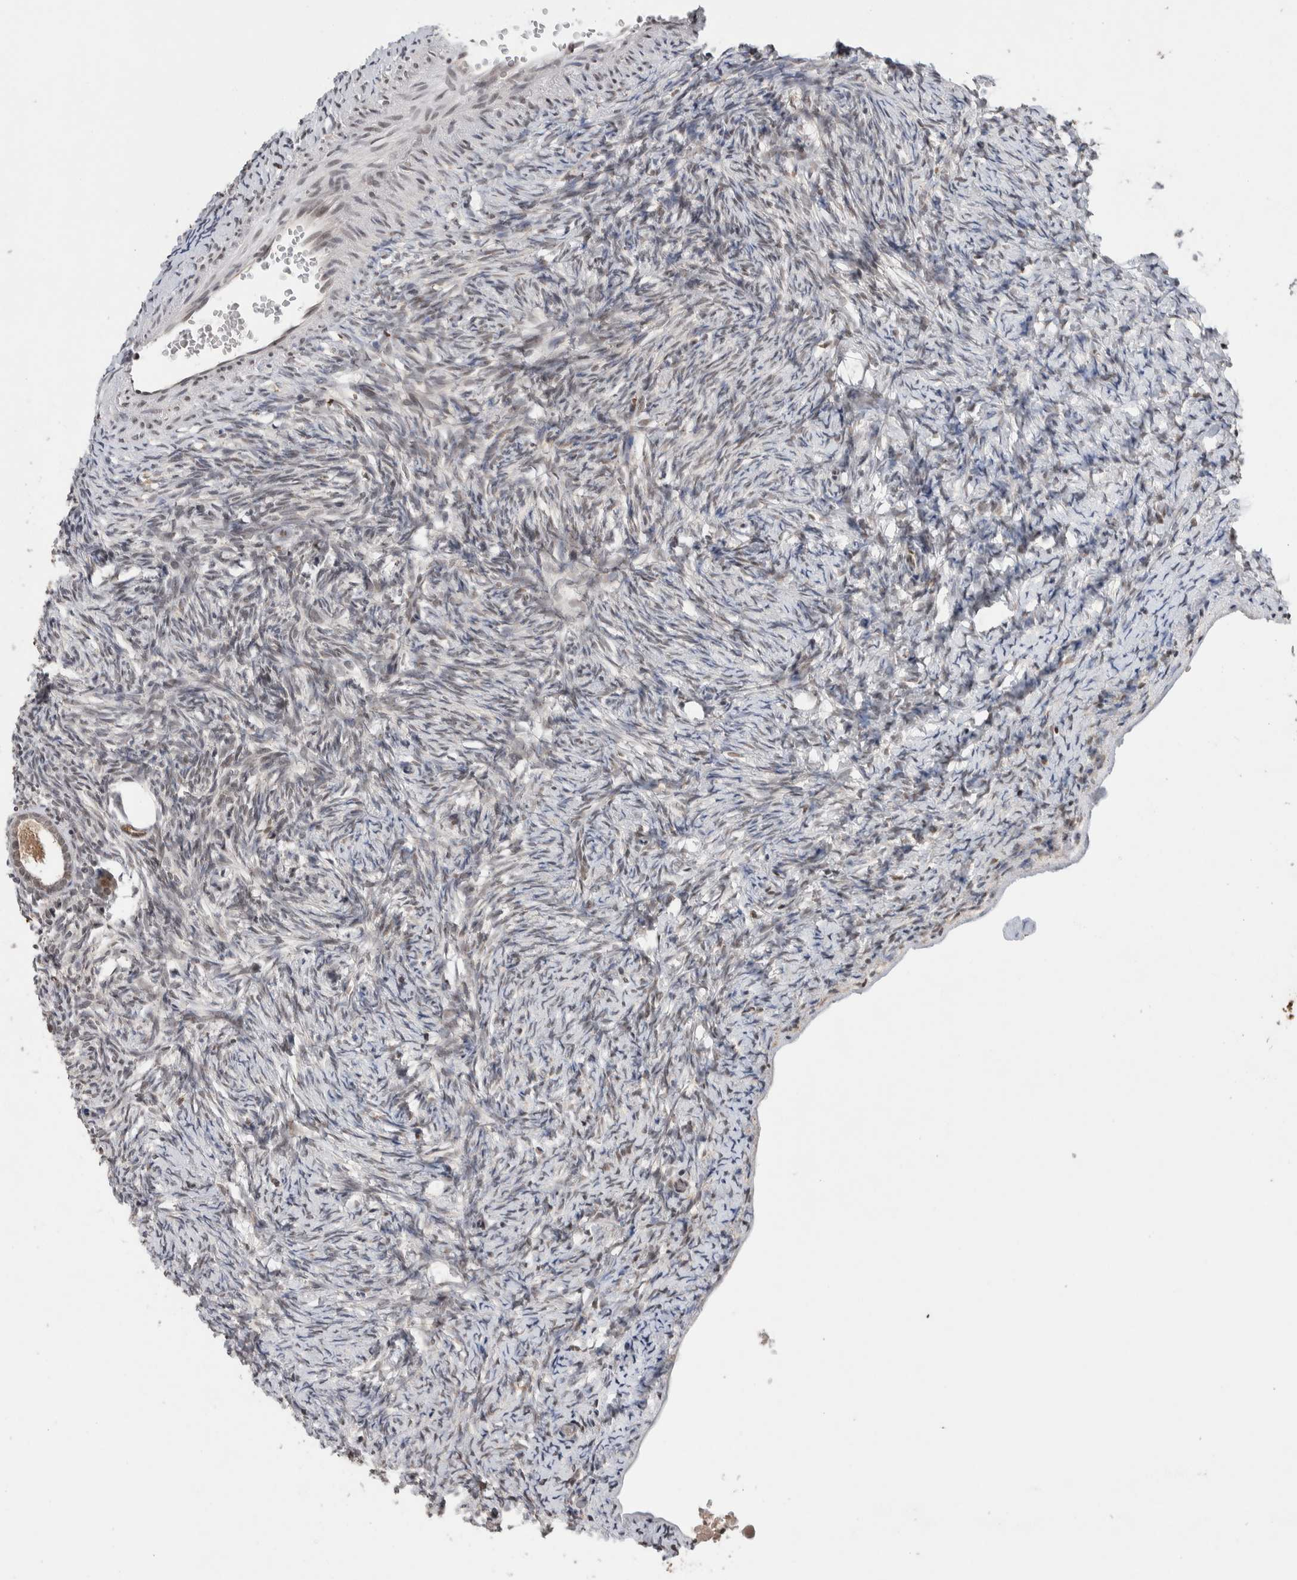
{"staining": {"intensity": "weak", "quantity": "25%-75%", "location": "cytoplasmic/membranous"}, "tissue": "ovary", "cell_type": "Follicle cells", "image_type": "normal", "snomed": [{"axis": "morphology", "description": "Normal tissue, NOS"}, {"axis": "topography", "description": "Ovary"}], "caption": "Ovary stained for a protein (brown) displays weak cytoplasmic/membranous positive expression in approximately 25%-75% of follicle cells.", "gene": "KCNK1", "patient": {"sex": "female", "age": 34}}